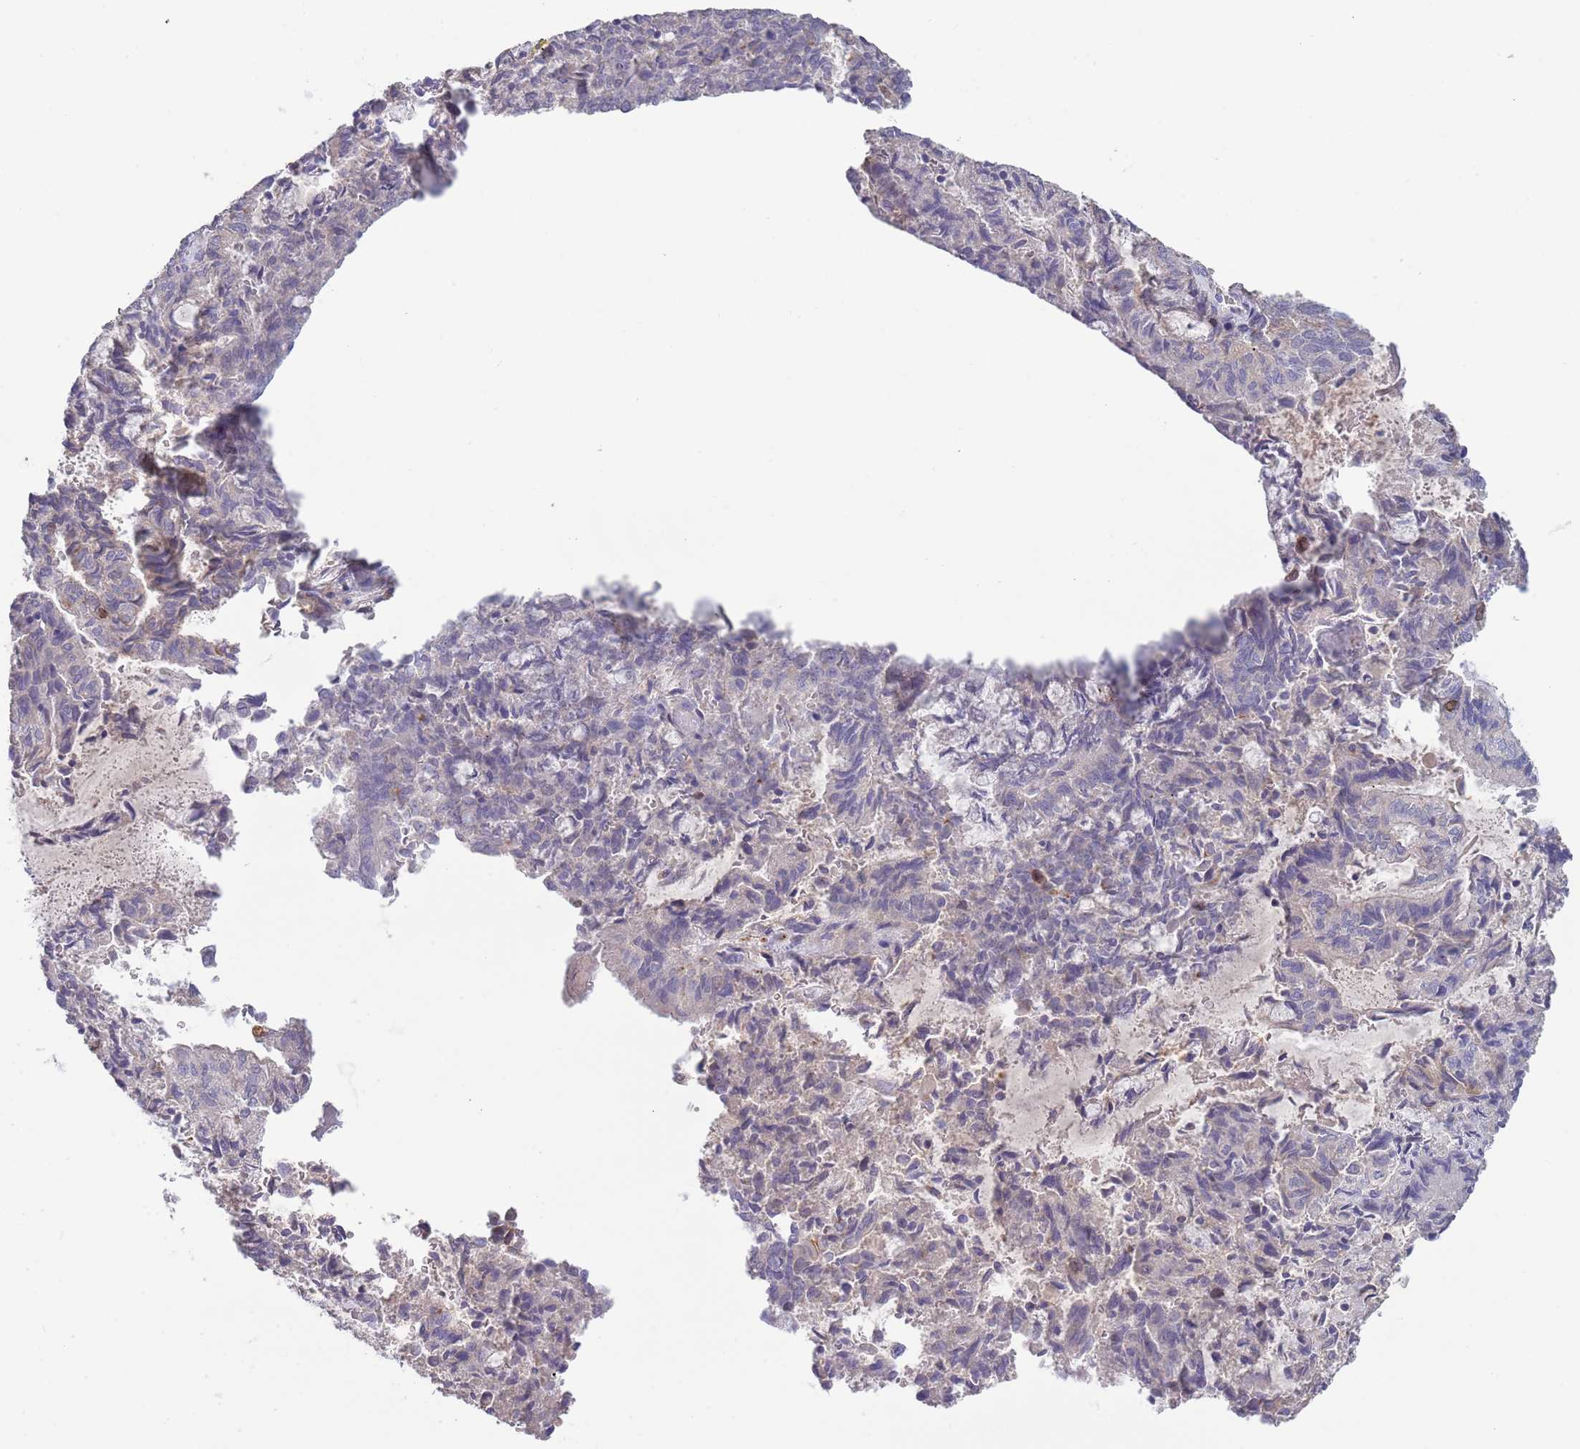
{"staining": {"intensity": "negative", "quantity": "none", "location": "none"}, "tissue": "endometrial cancer", "cell_type": "Tumor cells", "image_type": "cancer", "snomed": [{"axis": "morphology", "description": "Adenocarcinoma, NOS"}, {"axis": "topography", "description": "Endometrium"}], "caption": "This is a image of immunohistochemistry (IHC) staining of endometrial cancer, which shows no expression in tumor cells.", "gene": "PIMREG", "patient": {"sex": "female", "age": 80}}